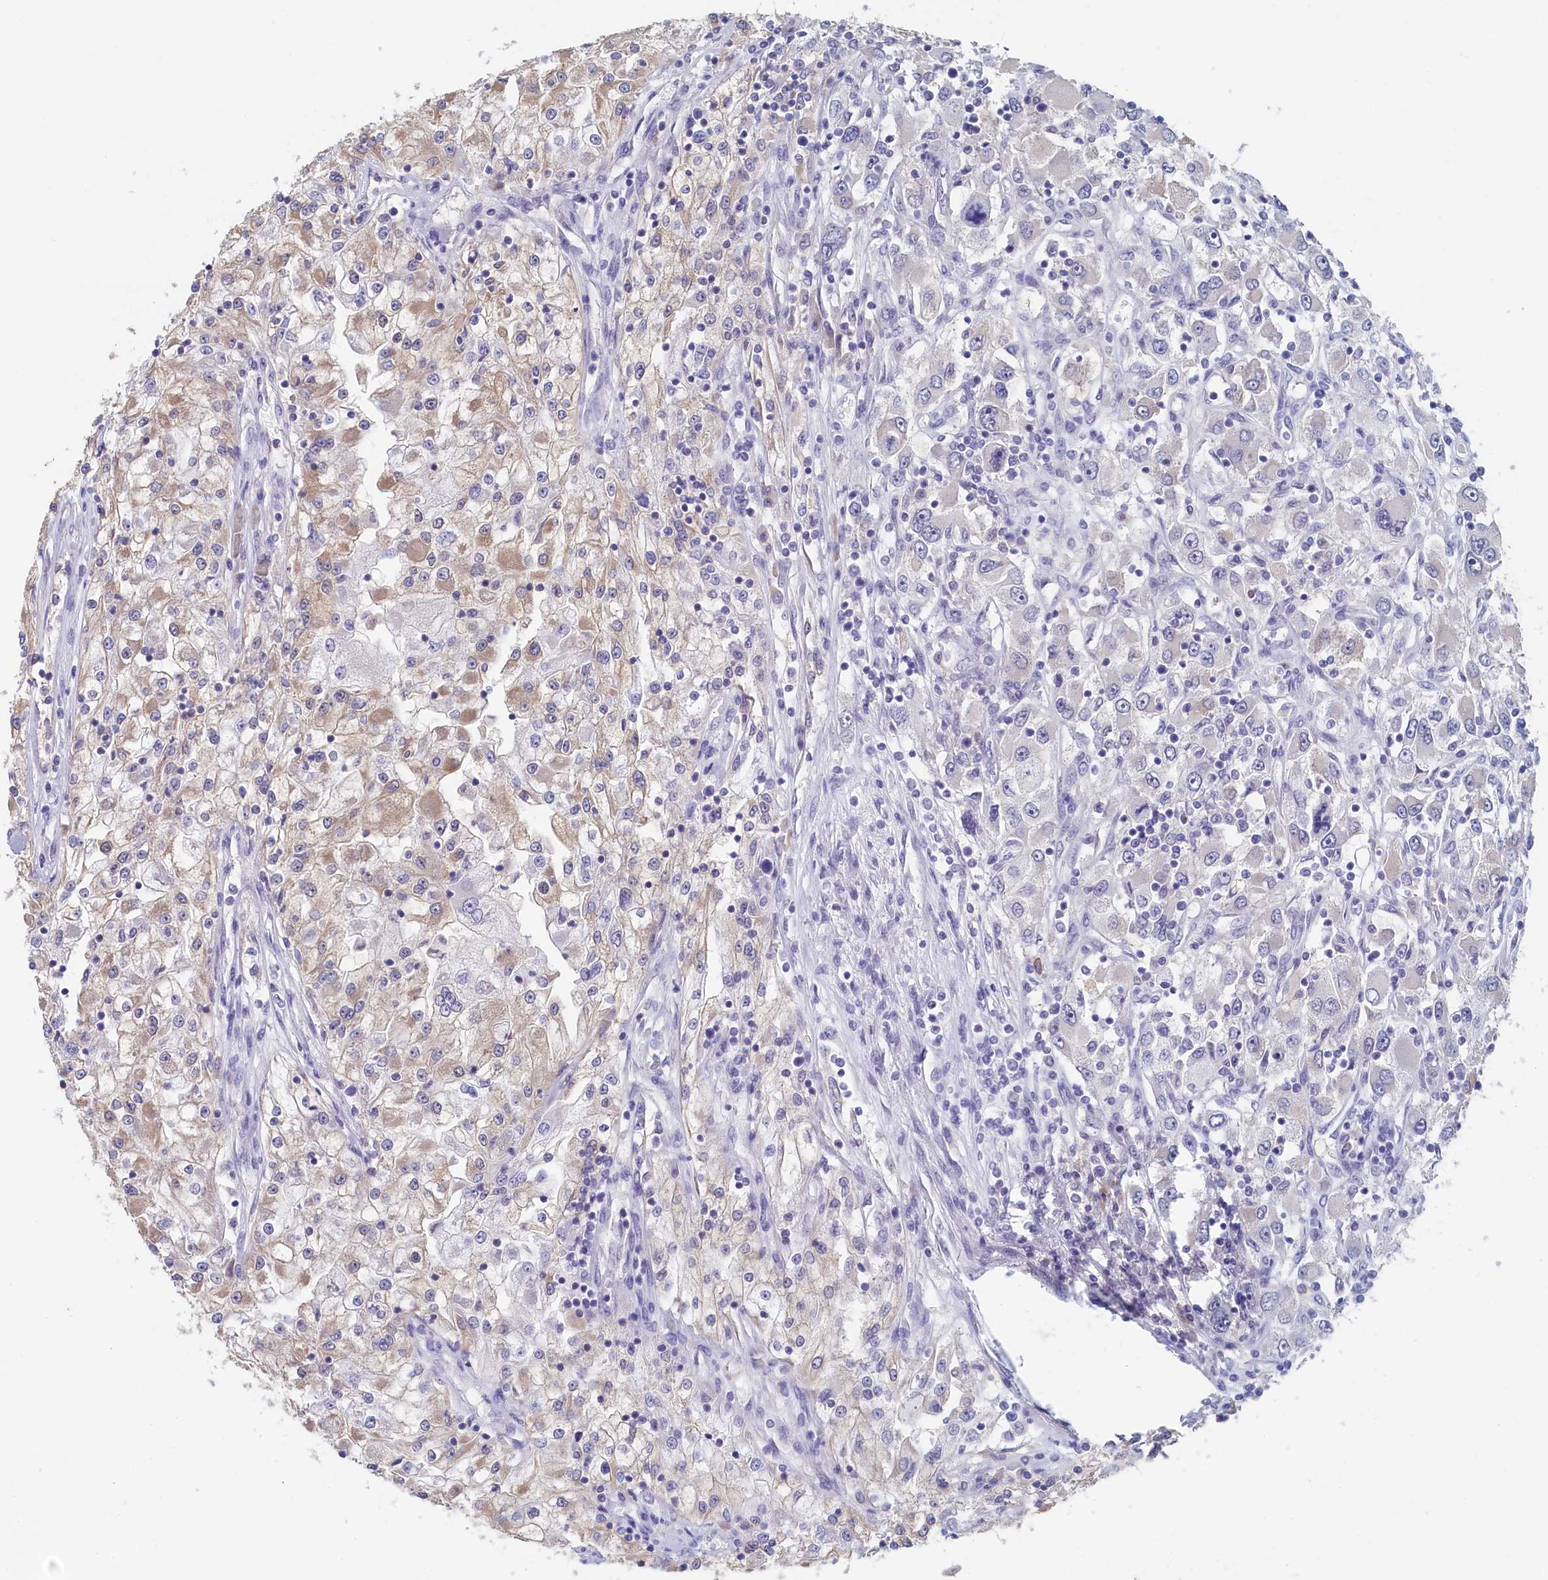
{"staining": {"intensity": "weak", "quantity": "<25%", "location": "cytoplasmic/membranous"}, "tissue": "renal cancer", "cell_type": "Tumor cells", "image_type": "cancer", "snomed": [{"axis": "morphology", "description": "Adenocarcinoma, NOS"}, {"axis": "topography", "description": "Kidney"}], "caption": "Micrograph shows no protein staining in tumor cells of renal cancer tissue.", "gene": "MOSPD3", "patient": {"sex": "female", "age": 52}}